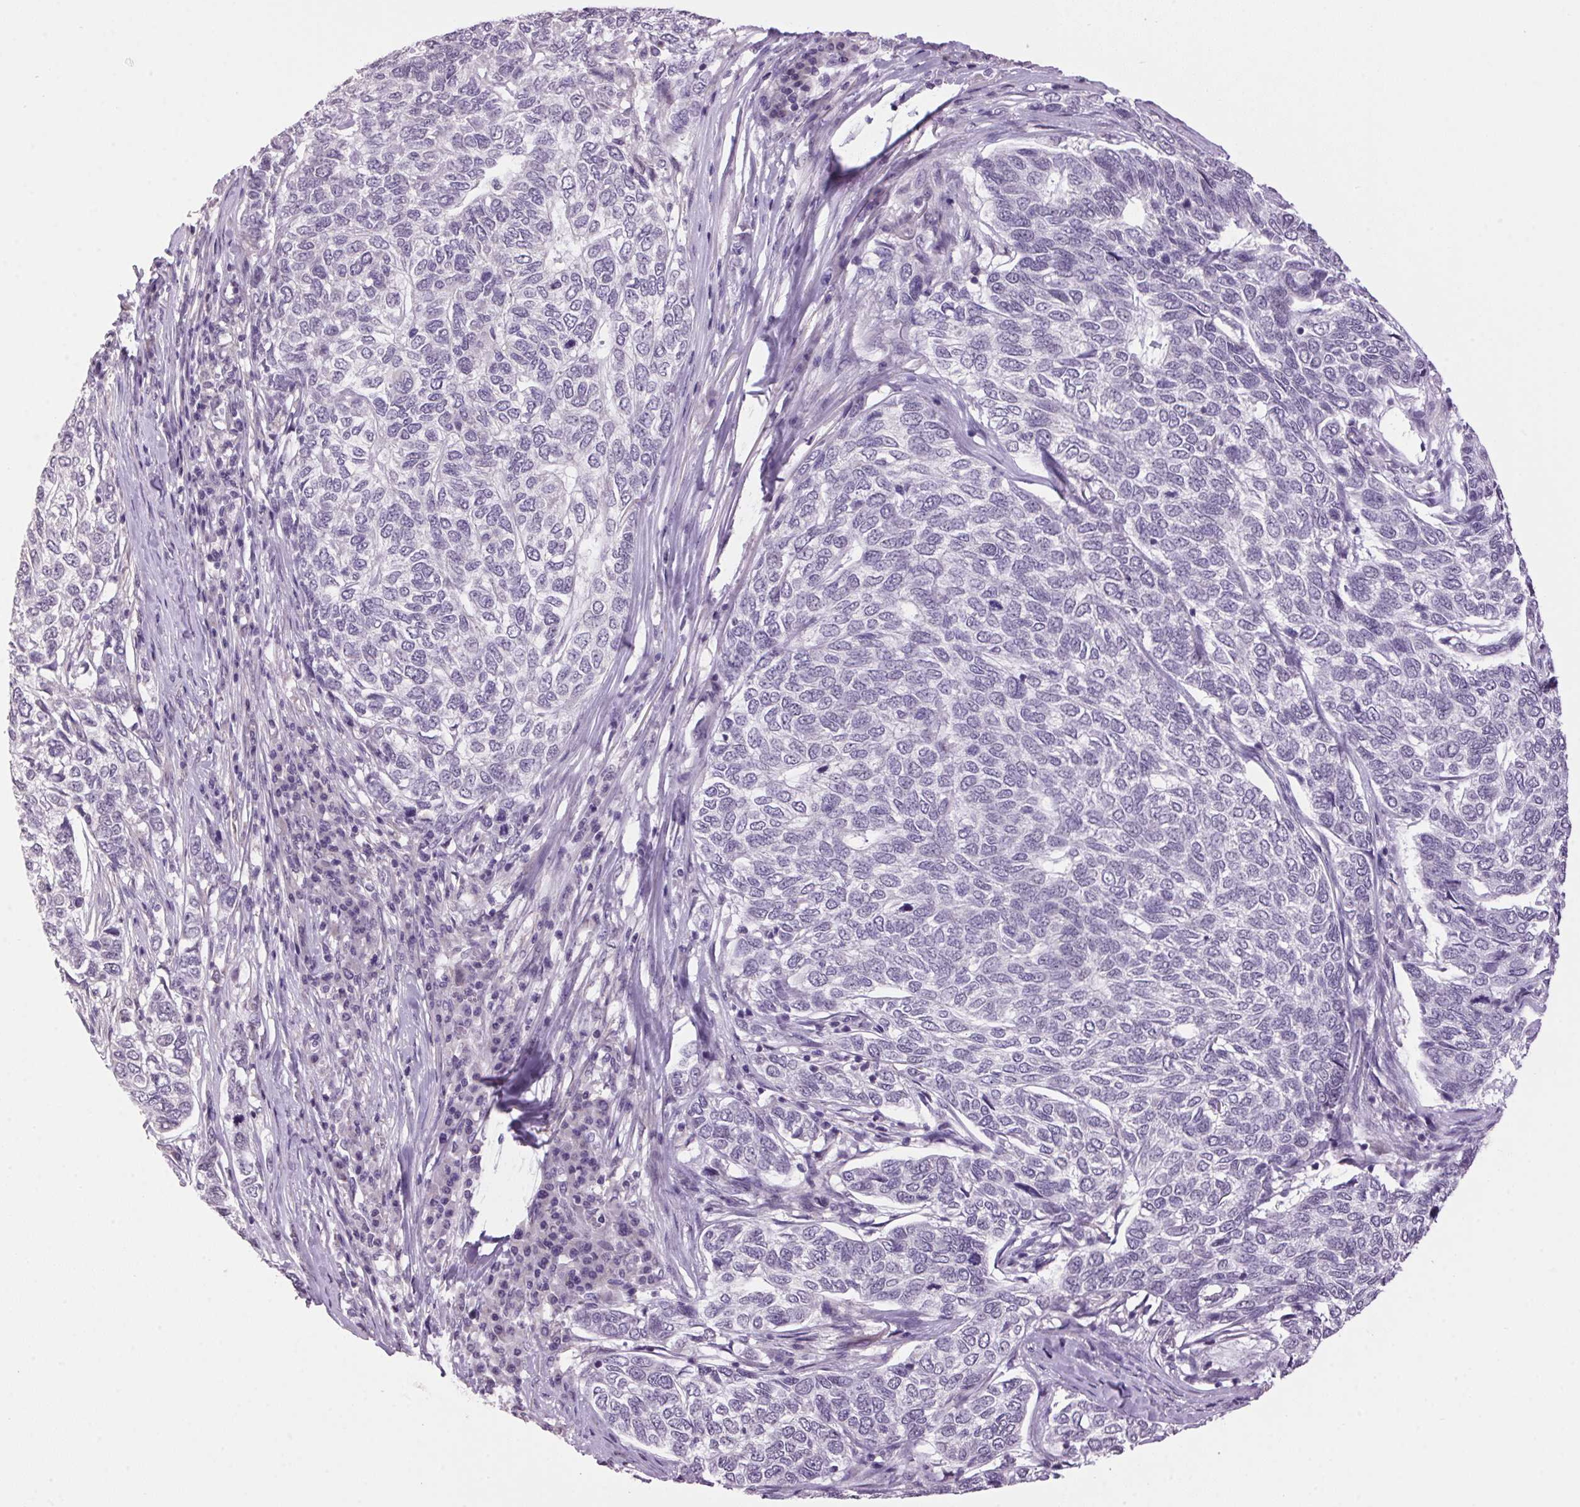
{"staining": {"intensity": "negative", "quantity": "none", "location": "none"}, "tissue": "skin cancer", "cell_type": "Tumor cells", "image_type": "cancer", "snomed": [{"axis": "morphology", "description": "Basal cell carcinoma"}, {"axis": "topography", "description": "Skin"}], "caption": "IHC photomicrograph of neoplastic tissue: human skin cancer stained with DAB (3,3'-diaminobenzidine) exhibits no significant protein staining in tumor cells.", "gene": "VWA3B", "patient": {"sex": "female", "age": 65}}